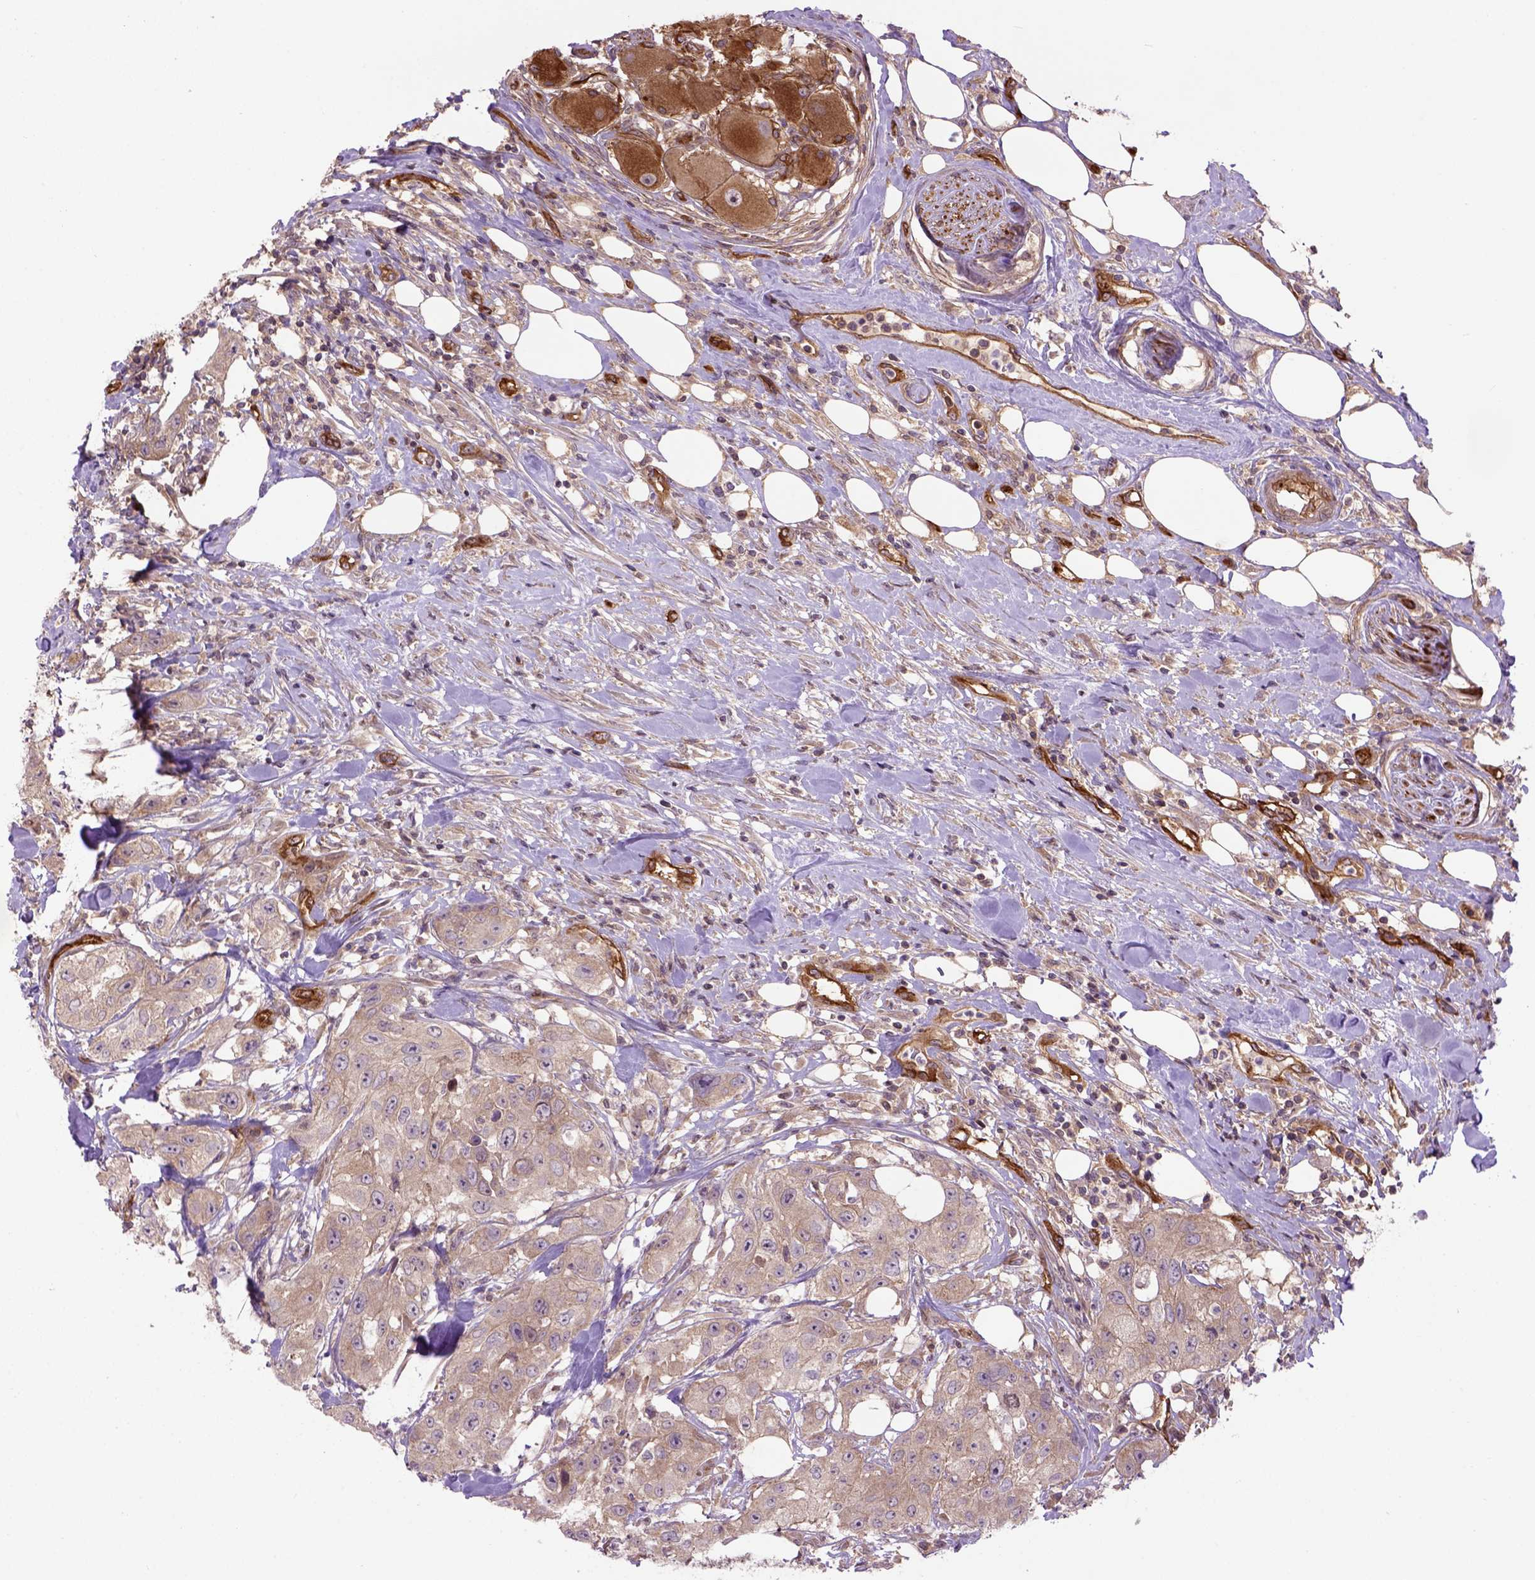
{"staining": {"intensity": "negative", "quantity": "none", "location": "none"}, "tissue": "urothelial cancer", "cell_type": "Tumor cells", "image_type": "cancer", "snomed": [{"axis": "morphology", "description": "Urothelial carcinoma, High grade"}, {"axis": "topography", "description": "Urinary bladder"}], "caption": "Tumor cells show no significant expression in urothelial carcinoma (high-grade).", "gene": "CASKIN2", "patient": {"sex": "male", "age": 79}}